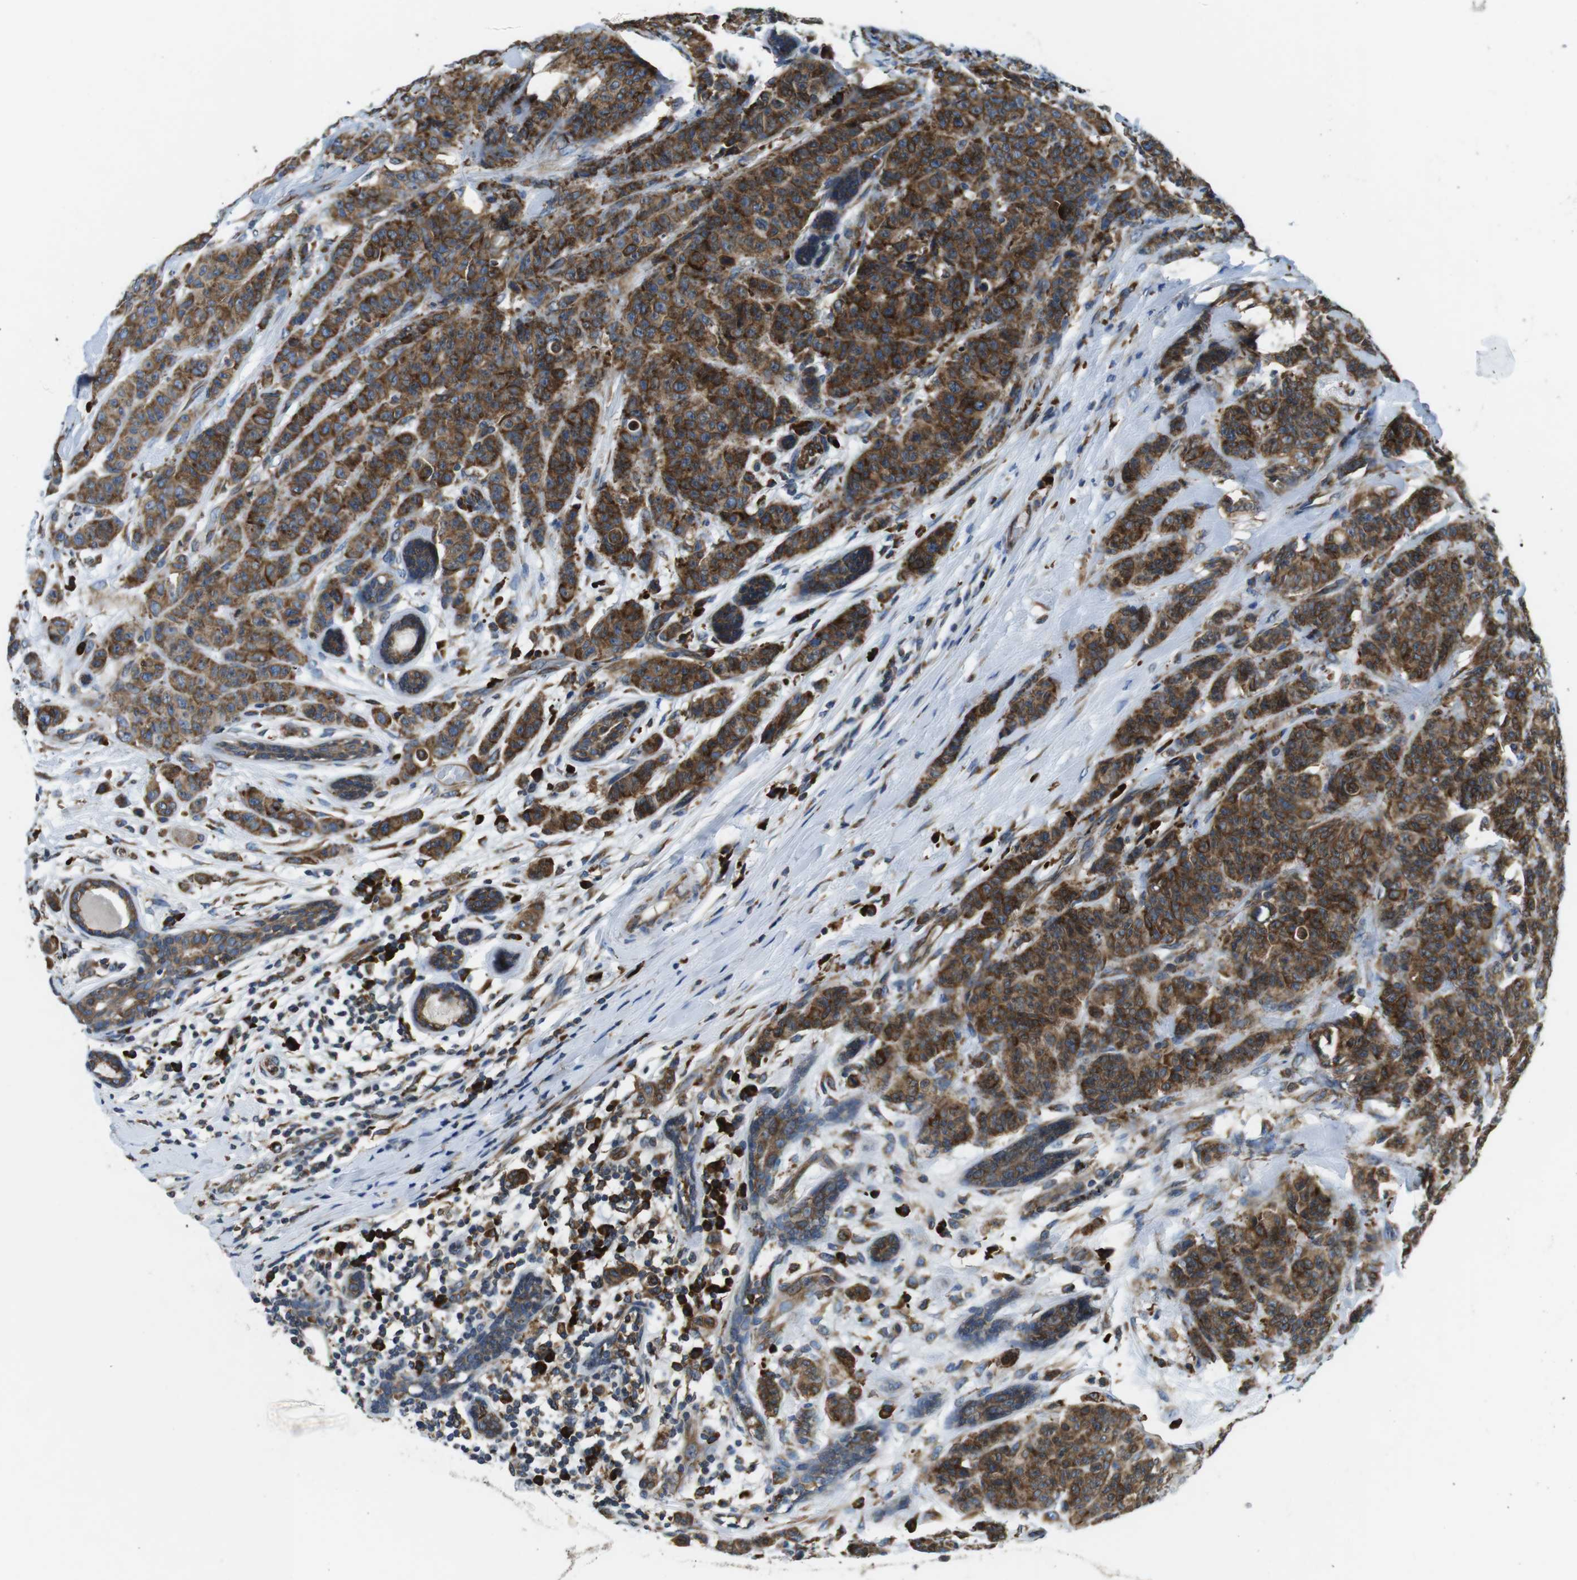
{"staining": {"intensity": "strong", "quantity": ">75%", "location": "cytoplasmic/membranous"}, "tissue": "breast cancer", "cell_type": "Tumor cells", "image_type": "cancer", "snomed": [{"axis": "morphology", "description": "Normal tissue, NOS"}, {"axis": "morphology", "description": "Duct carcinoma"}, {"axis": "topography", "description": "Breast"}], "caption": "DAB (3,3'-diaminobenzidine) immunohistochemical staining of human breast infiltrating ductal carcinoma shows strong cytoplasmic/membranous protein positivity in approximately >75% of tumor cells.", "gene": "UGGT1", "patient": {"sex": "female", "age": 40}}